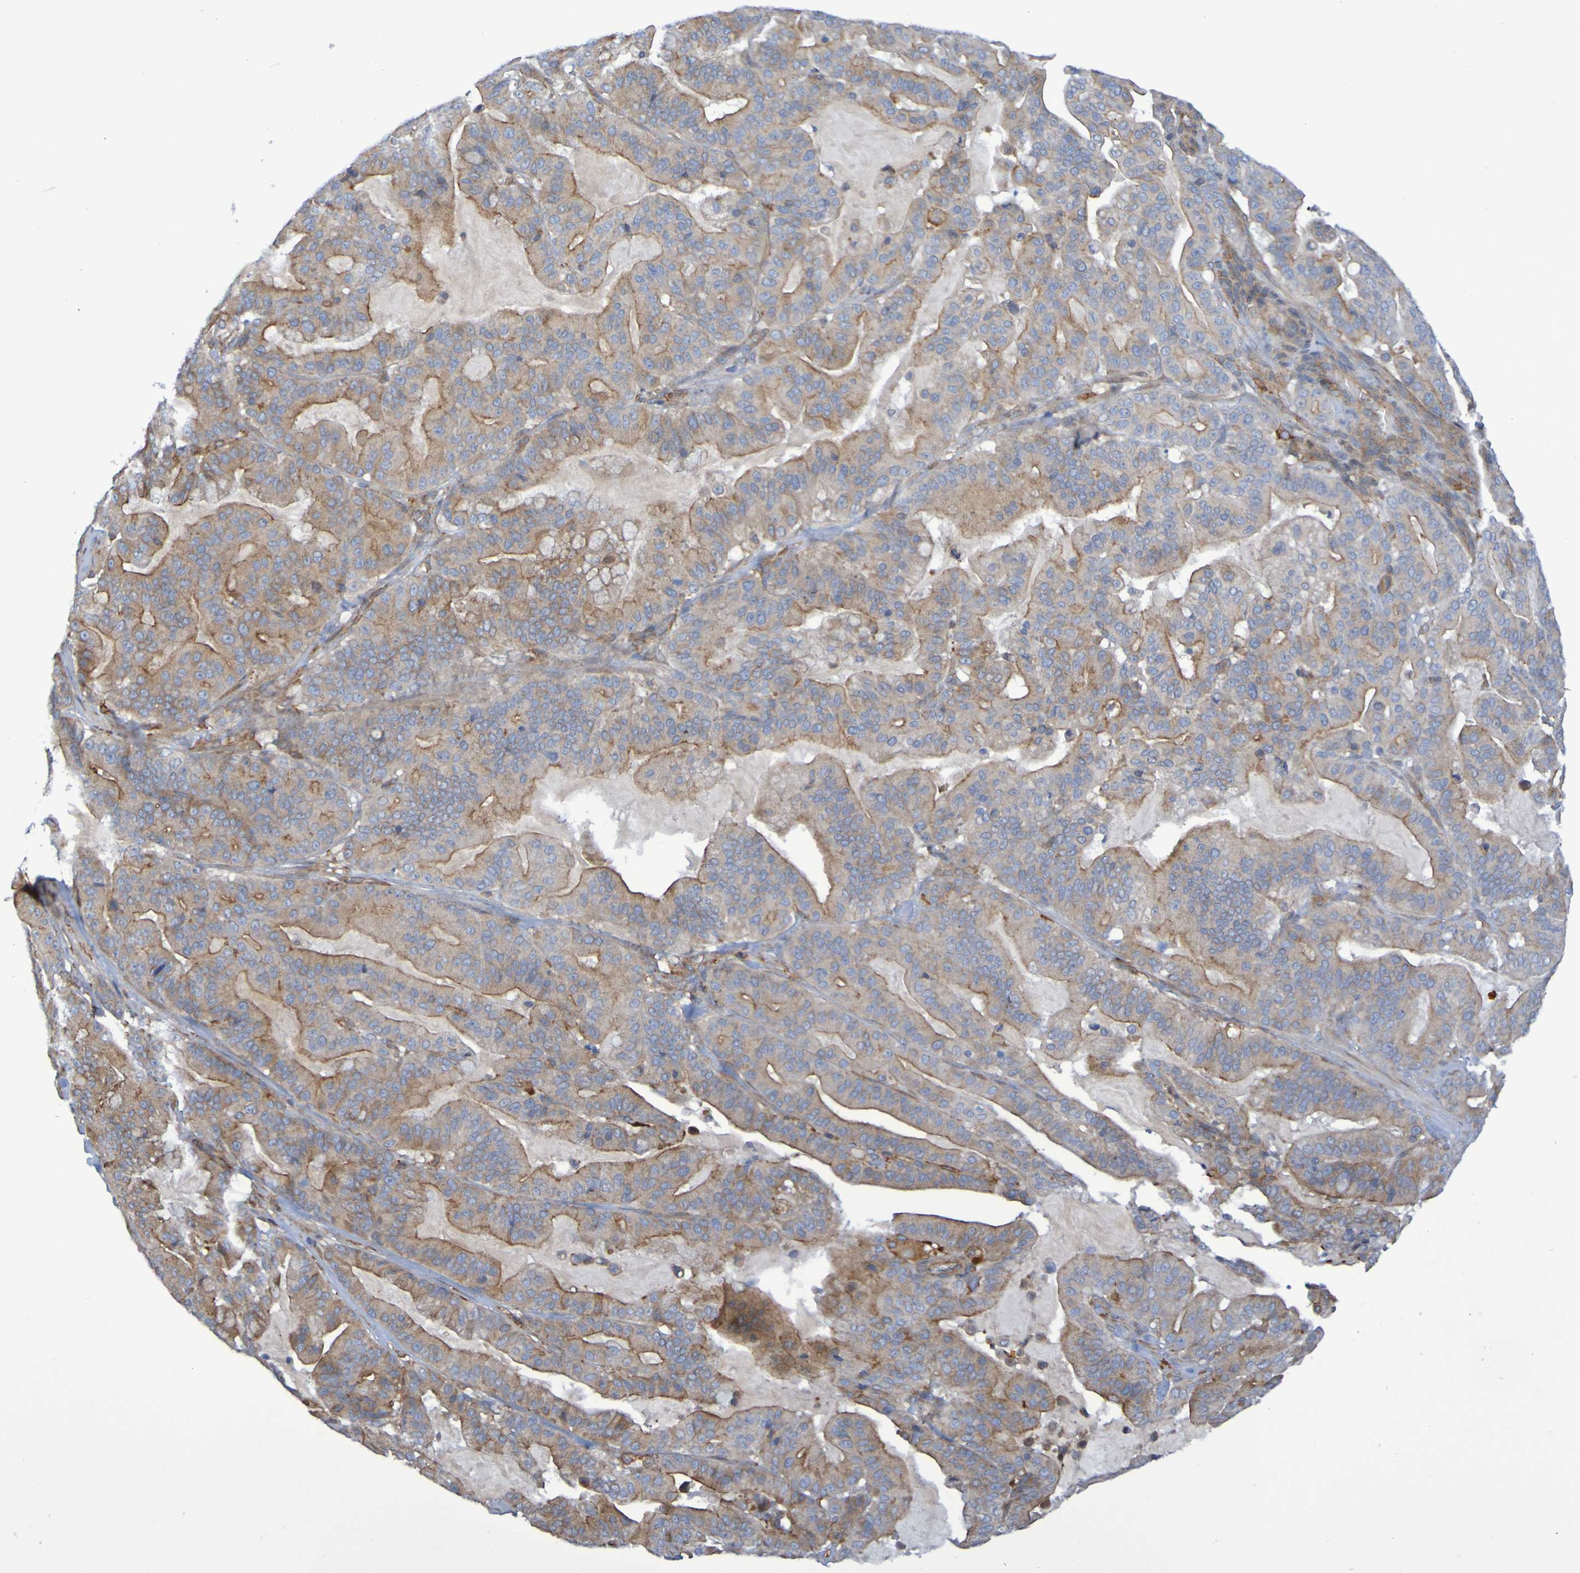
{"staining": {"intensity": "weak", "quantity": ">75%", "location": "cytoplasmic/membranous"}, "tissue": "pancreatic cancer", "cell_type": "Tumor cells", "image_type": "cancer", "snomed": [{"axis": "morphology", "description": "Adenocarcinoma, NOS"}, {"axis": "topography", "description": "Pancreas"}], "caption": "The histopathology image shows immunohistochemical staining of pancreatic adenocarcinoma. There is weak cytoplasmic/membranous expression is seen in about >75% of tumor cells.", "gene": "SCRG1", "patient": {"sex": "male", "age": 63}}